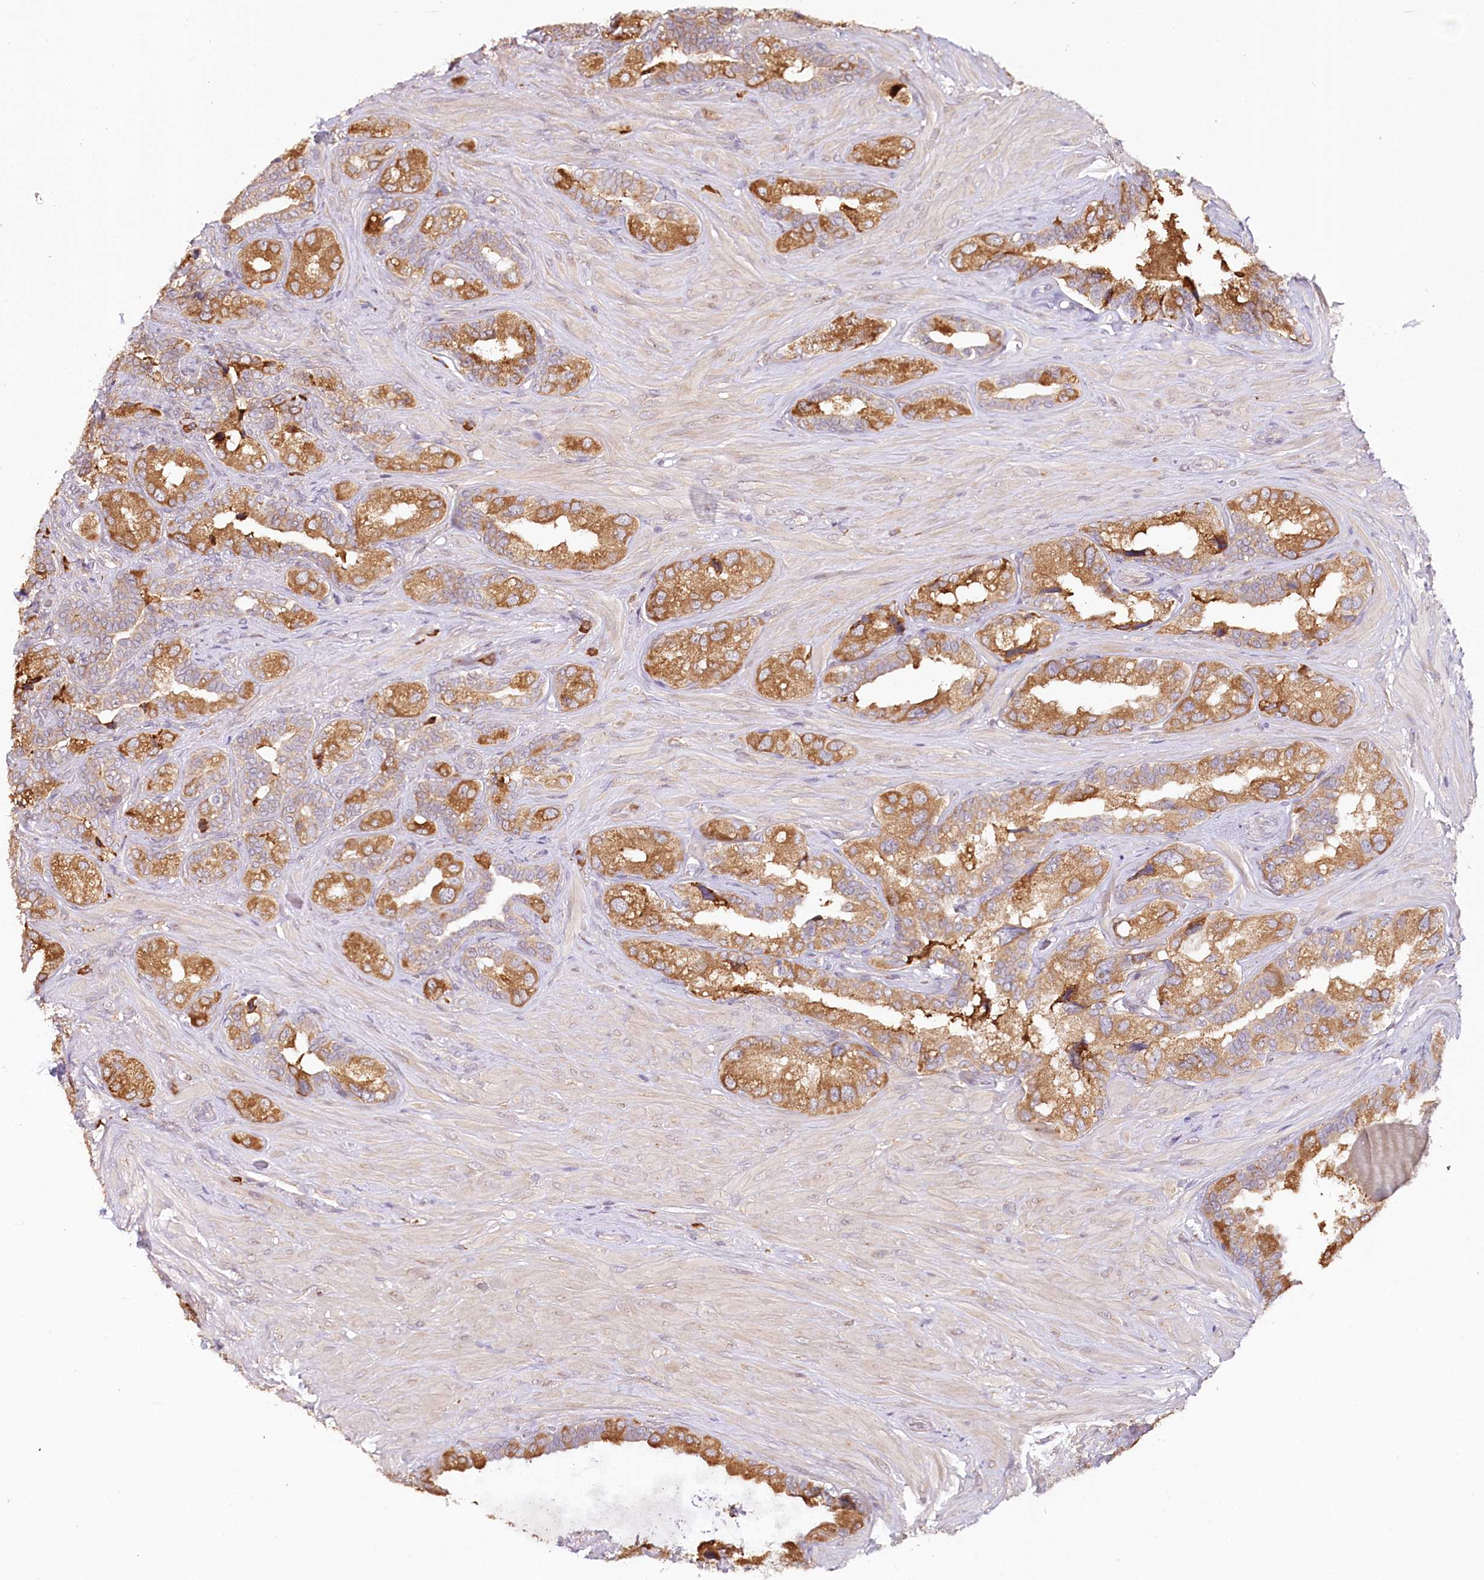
{"staining": {"intensity": "strong", "quantity": ">75%", "location": "cytoplasmic/membranous"}, "tissue": "seminal vesicle", "cell_type": "Glandular cells", "image_type": "normal", "snomed": [{"axis": "morphology", "description": "Normal tissue, NOS"}, {"axis": "topography", "description": "Seminal veicle"}, {"axis": "topography", "description": "Peripheral nerve tissue"}], "caption": "Immunohistochemistry (IHC) (DAB) staining of unremarkable human seminal vesicle exhibits strong cytoplasmic/membranous protein positivity in about >75% of glandular cells. (Stains: DAB in brown, nuclei in blue, Microscopy: brightfield microscopy at high magnification).", "gene": "VEGFA", "patient": {"sex": "male", "age": 67}}